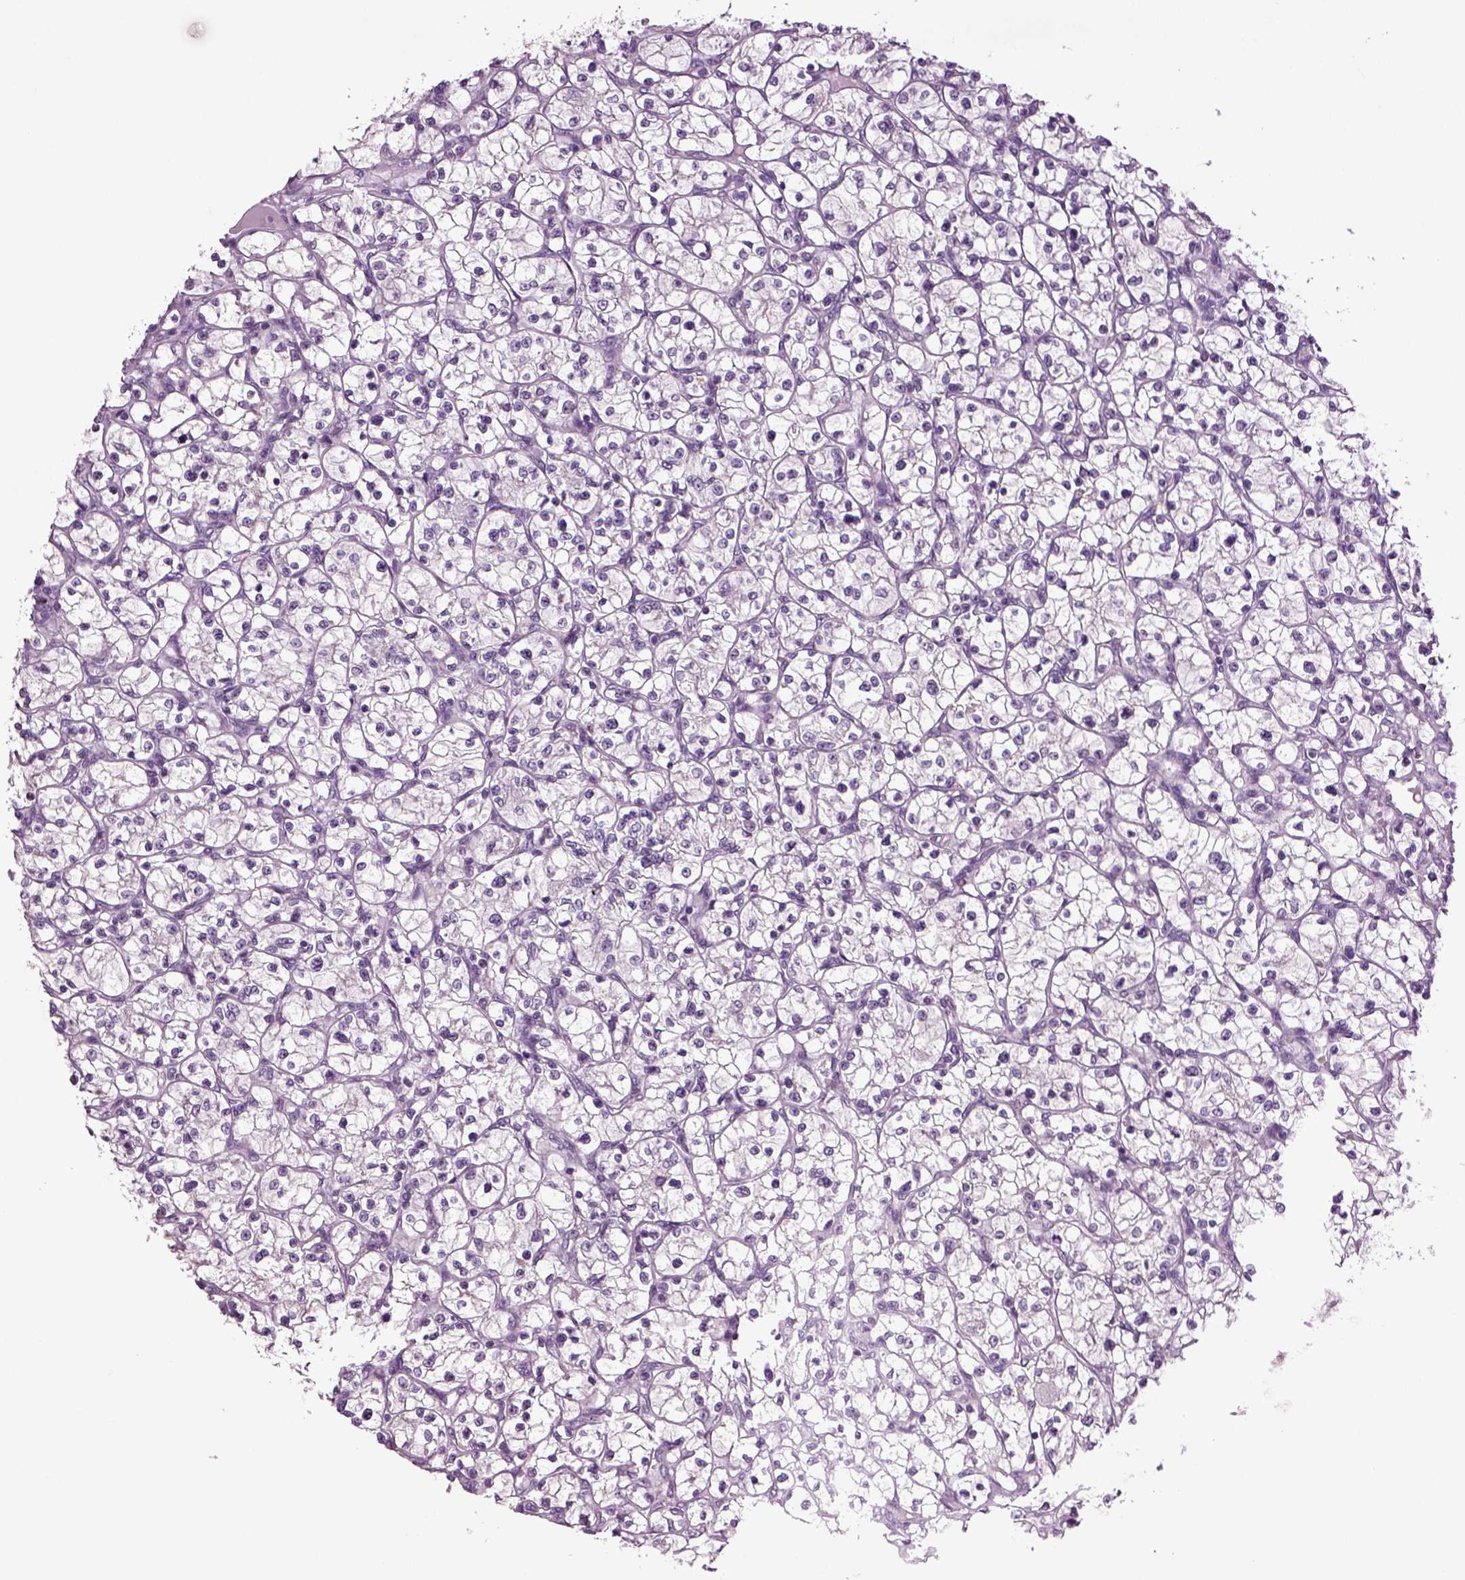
{"staining": {"intensity": "negative", "quantity": "none", "location": "none"}, "tissue": "renal cancer", "cell_type": "Tumor cells", "image_type": "cancer", "snomed": [{"axis": "morphology", "description": "Adenocarcinoma, NOS"}, {"axis": "topography", "description": "Kidney"}], "caption": "Histopathology image shows no protein staining in tumor cells of renal cancer tissue. The staining is performed using DAB (3,3'-diaminobenzidine) brown chromogen with nuclei counter-stained in using hematoxylin.", "gene": "PLCH2", "patient": {"sex": "female", "age": 64}}